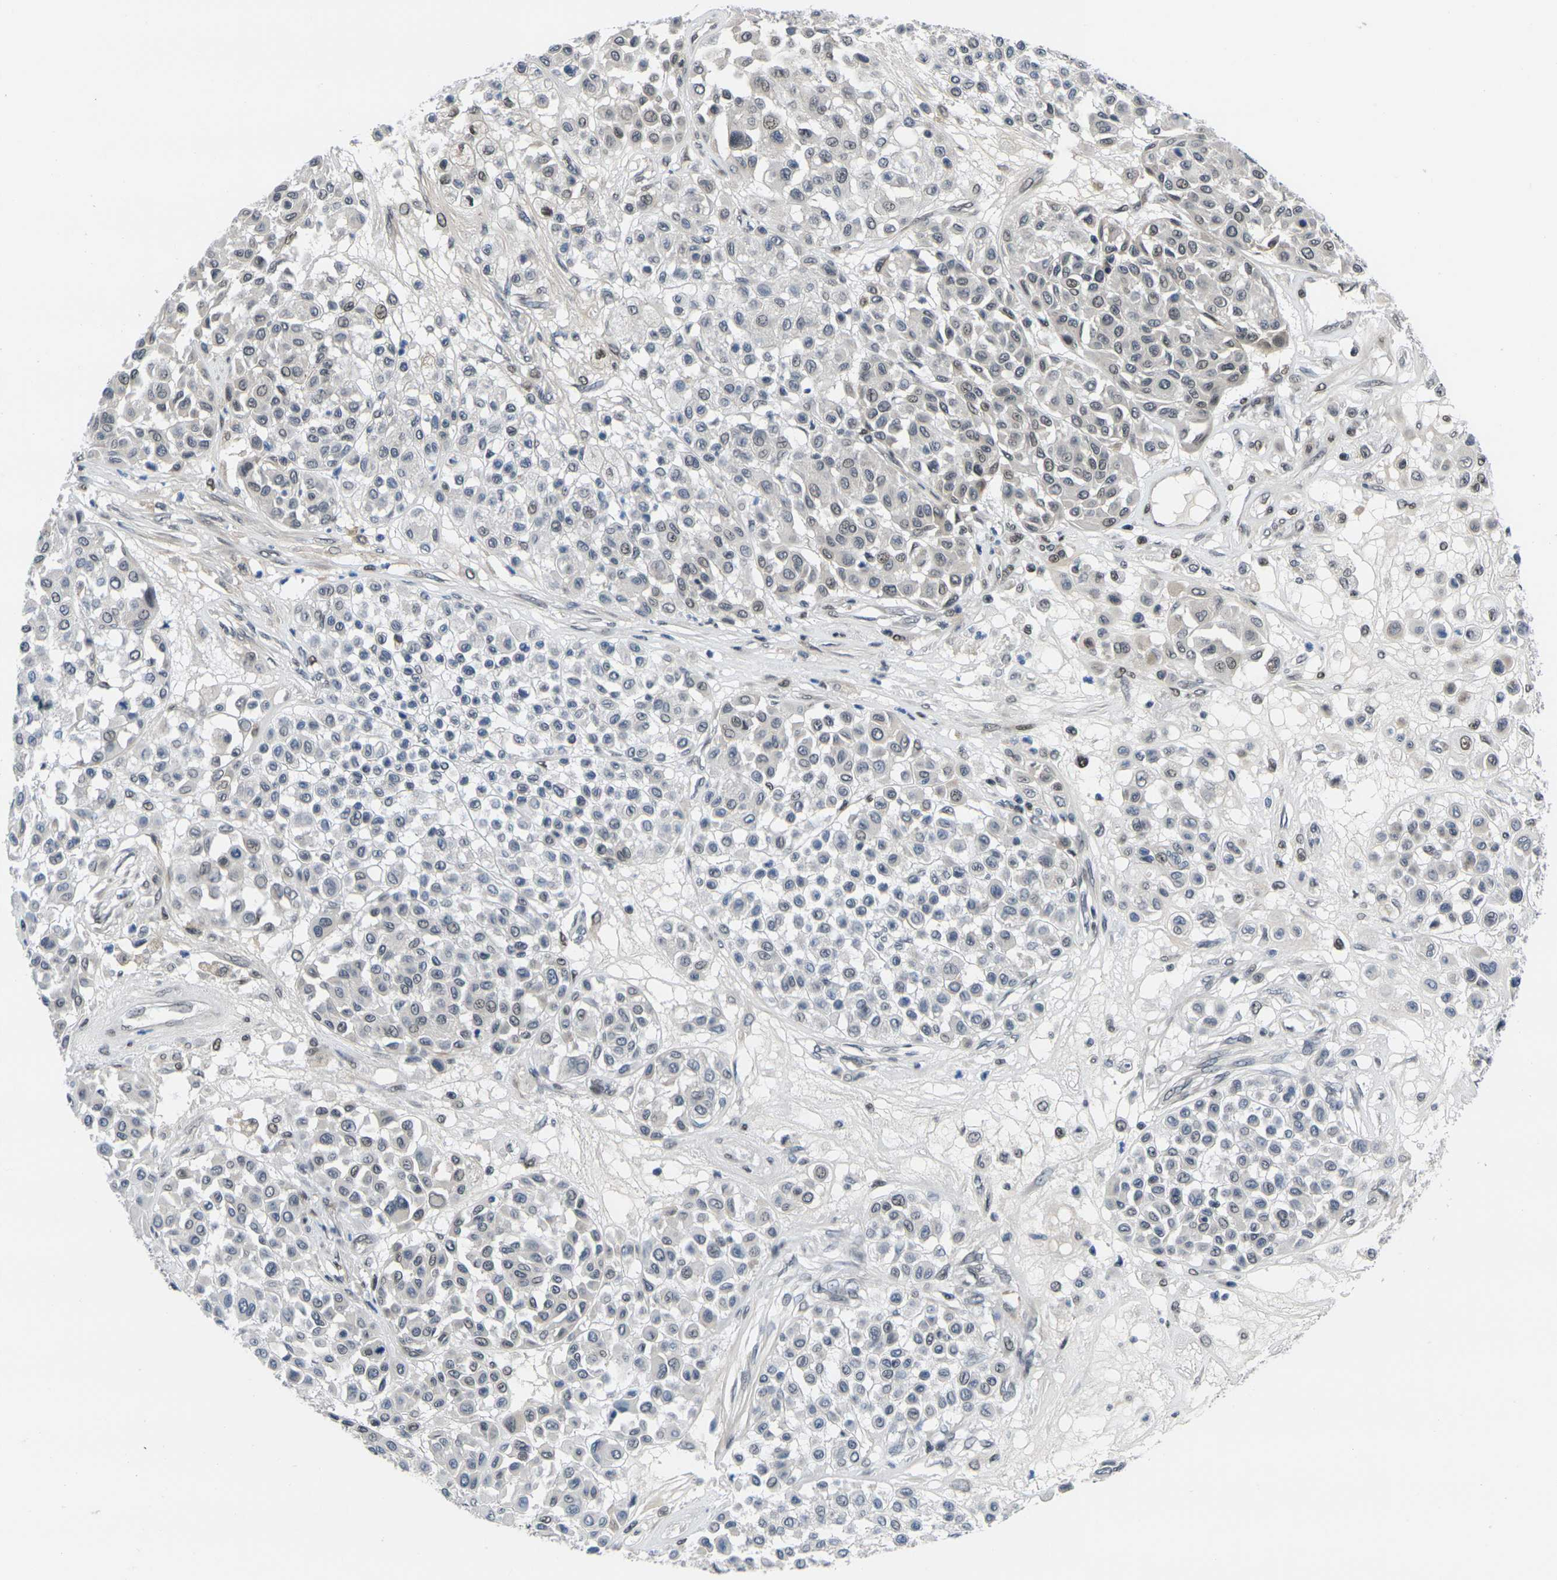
{"staining": {"intensity": "moderate", "quantity": "<25%", "location": "nuclear"}, "tissue": "melanoma", "cell_type": "Tumor cells", "image_type": "cancer", "snomed": [{"axis": "morphology", "description": "Malignant melanoma, Metastatic site"}, {"axis": "topography", "description": "Soft tissue"}], "caption": "The micrograph exhibits staining of melanoma, revealing moderate nuclear protein expression (brown color) within tumor cells.", "gene": "RBM7", "patient": {"sex": "male", "age": 41}}